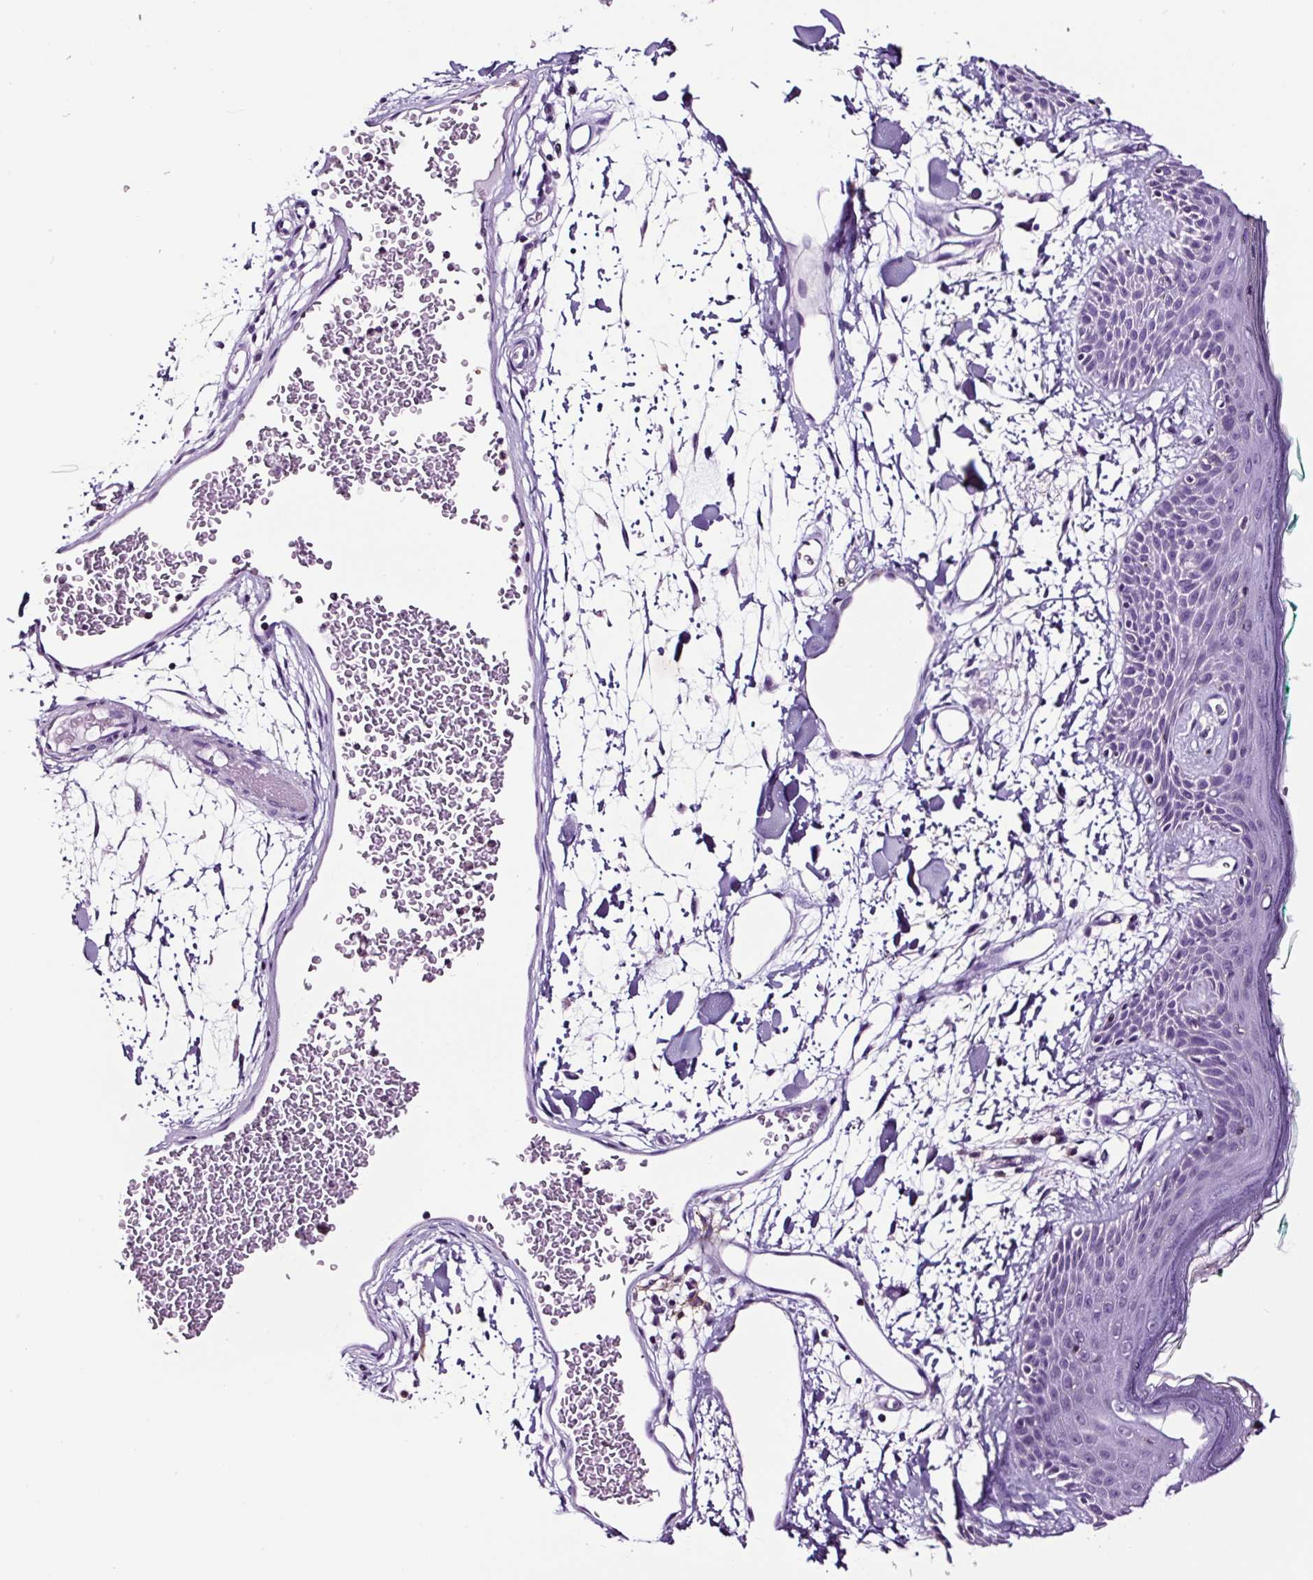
{"staining": {"intensity": "negative", "quantity": "none", "location": "none"}, "tissue": "skin", "cell_type": "Fibroblasts", "image_type": "normal", "snomed": [{"axis": "morphology", "description": "Normal tissue, NOS"}, {"axis": "topography", "description": "Skin"}], "caption": "Immunohistochemical staining of unremarkable skin exhibits no significant expression in fibroblasts. Brightfield microscopy of immunohistochemistry (IHC) stained with DAB (brown) and hematoxylin (blue), captured at high magnification.", "gene": "TAFA3", "patient": {"sex": "male", "age": 79}}